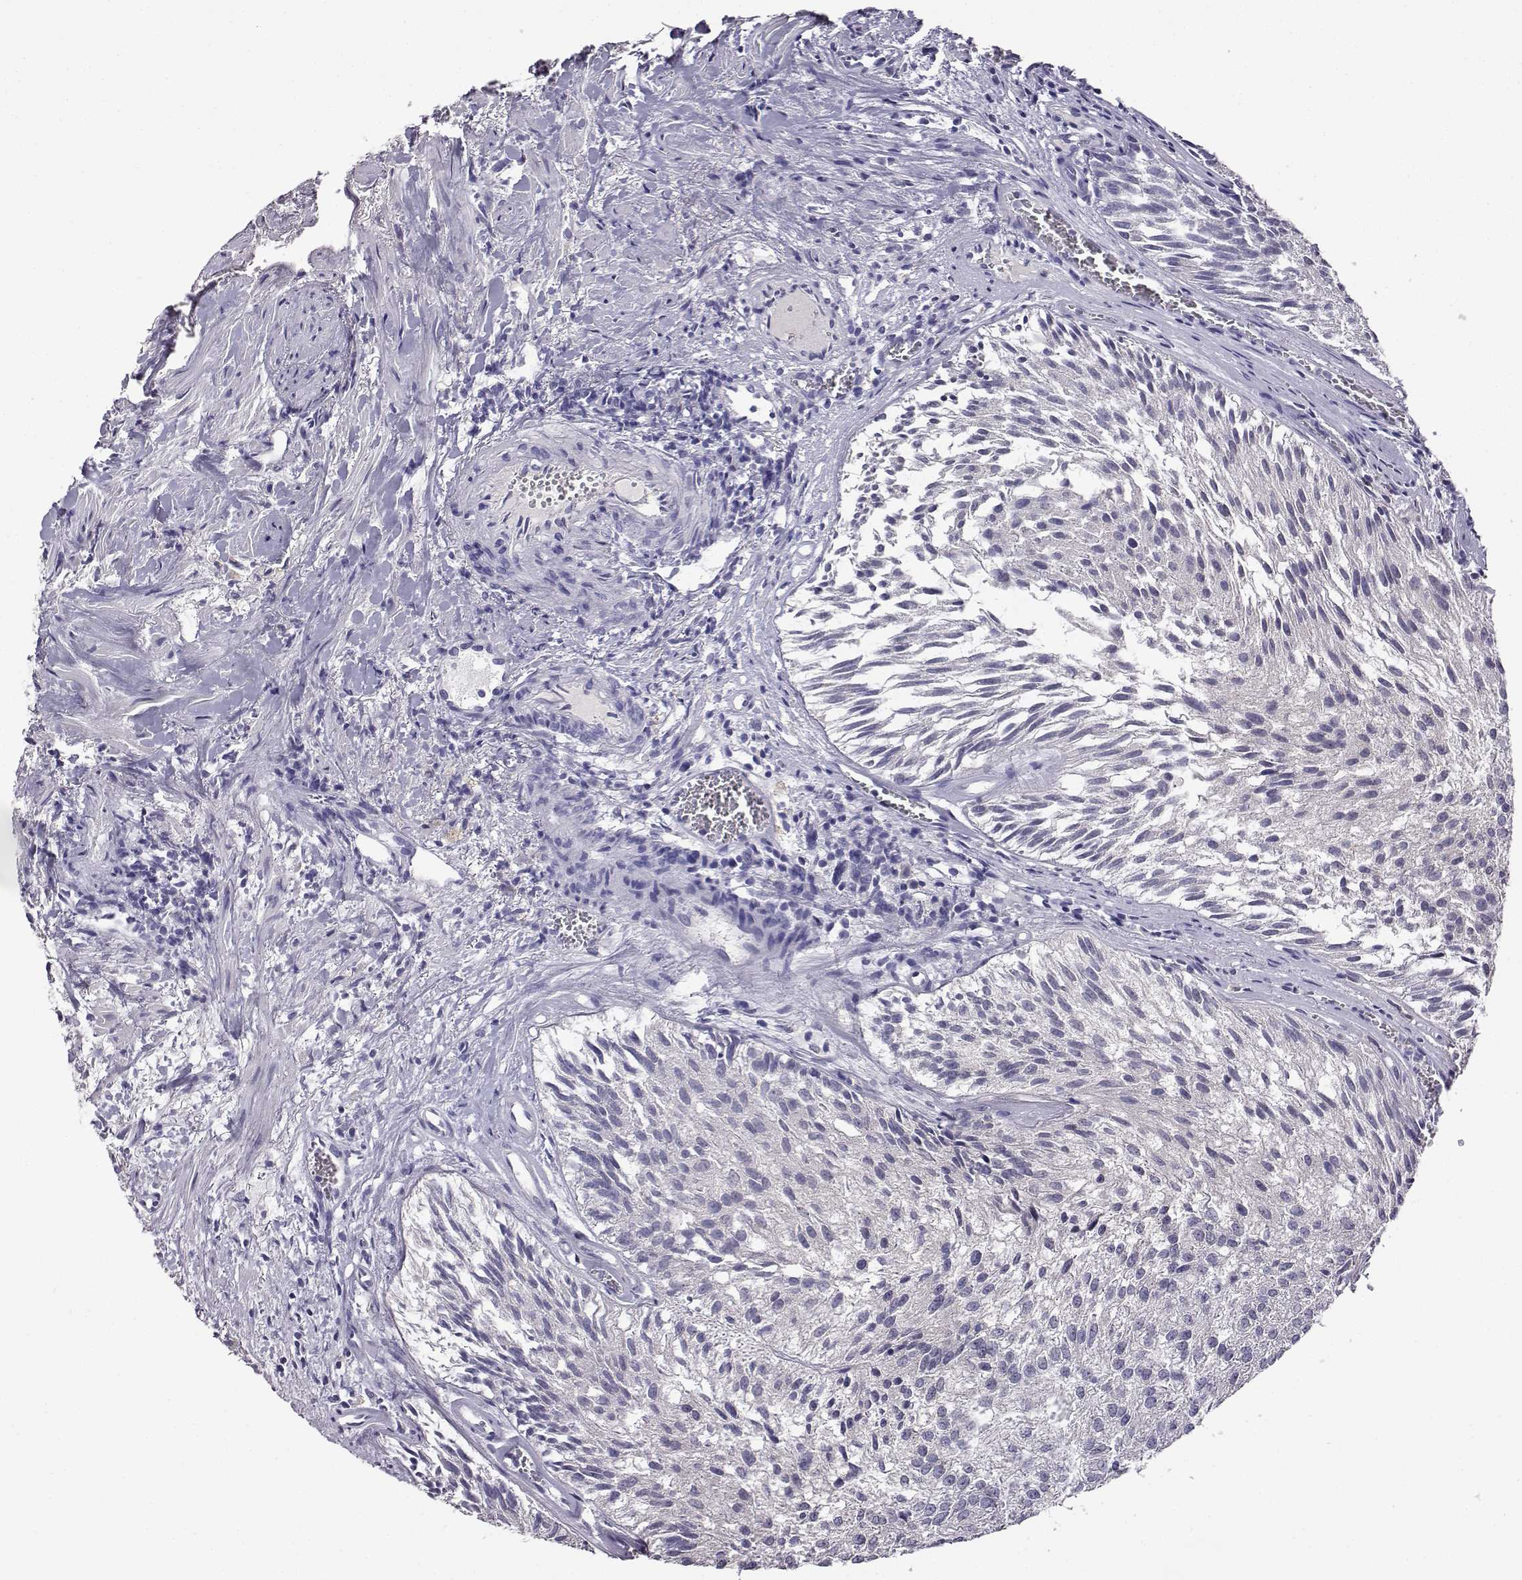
{"staining": {"intensity": "negative", "quantity": "none", "location": "none"}, "tissue": "urothelial cancer", "cell_type": "Tumor cells", "image_type": "cancer", "snomed": [{"axis": "morphology", "description": "Urothelial carcinoma, Low grade"}, {"axis": "topography", "description": "Urinary bladder"}], "caption": "A high-resolution histopathology image shows IHC staining of urothelial cancer, which demonstrates no significant positivity in tumor cells.", "gene": "AKR1B1", "patient": {"sex": "female", "age": 87}}